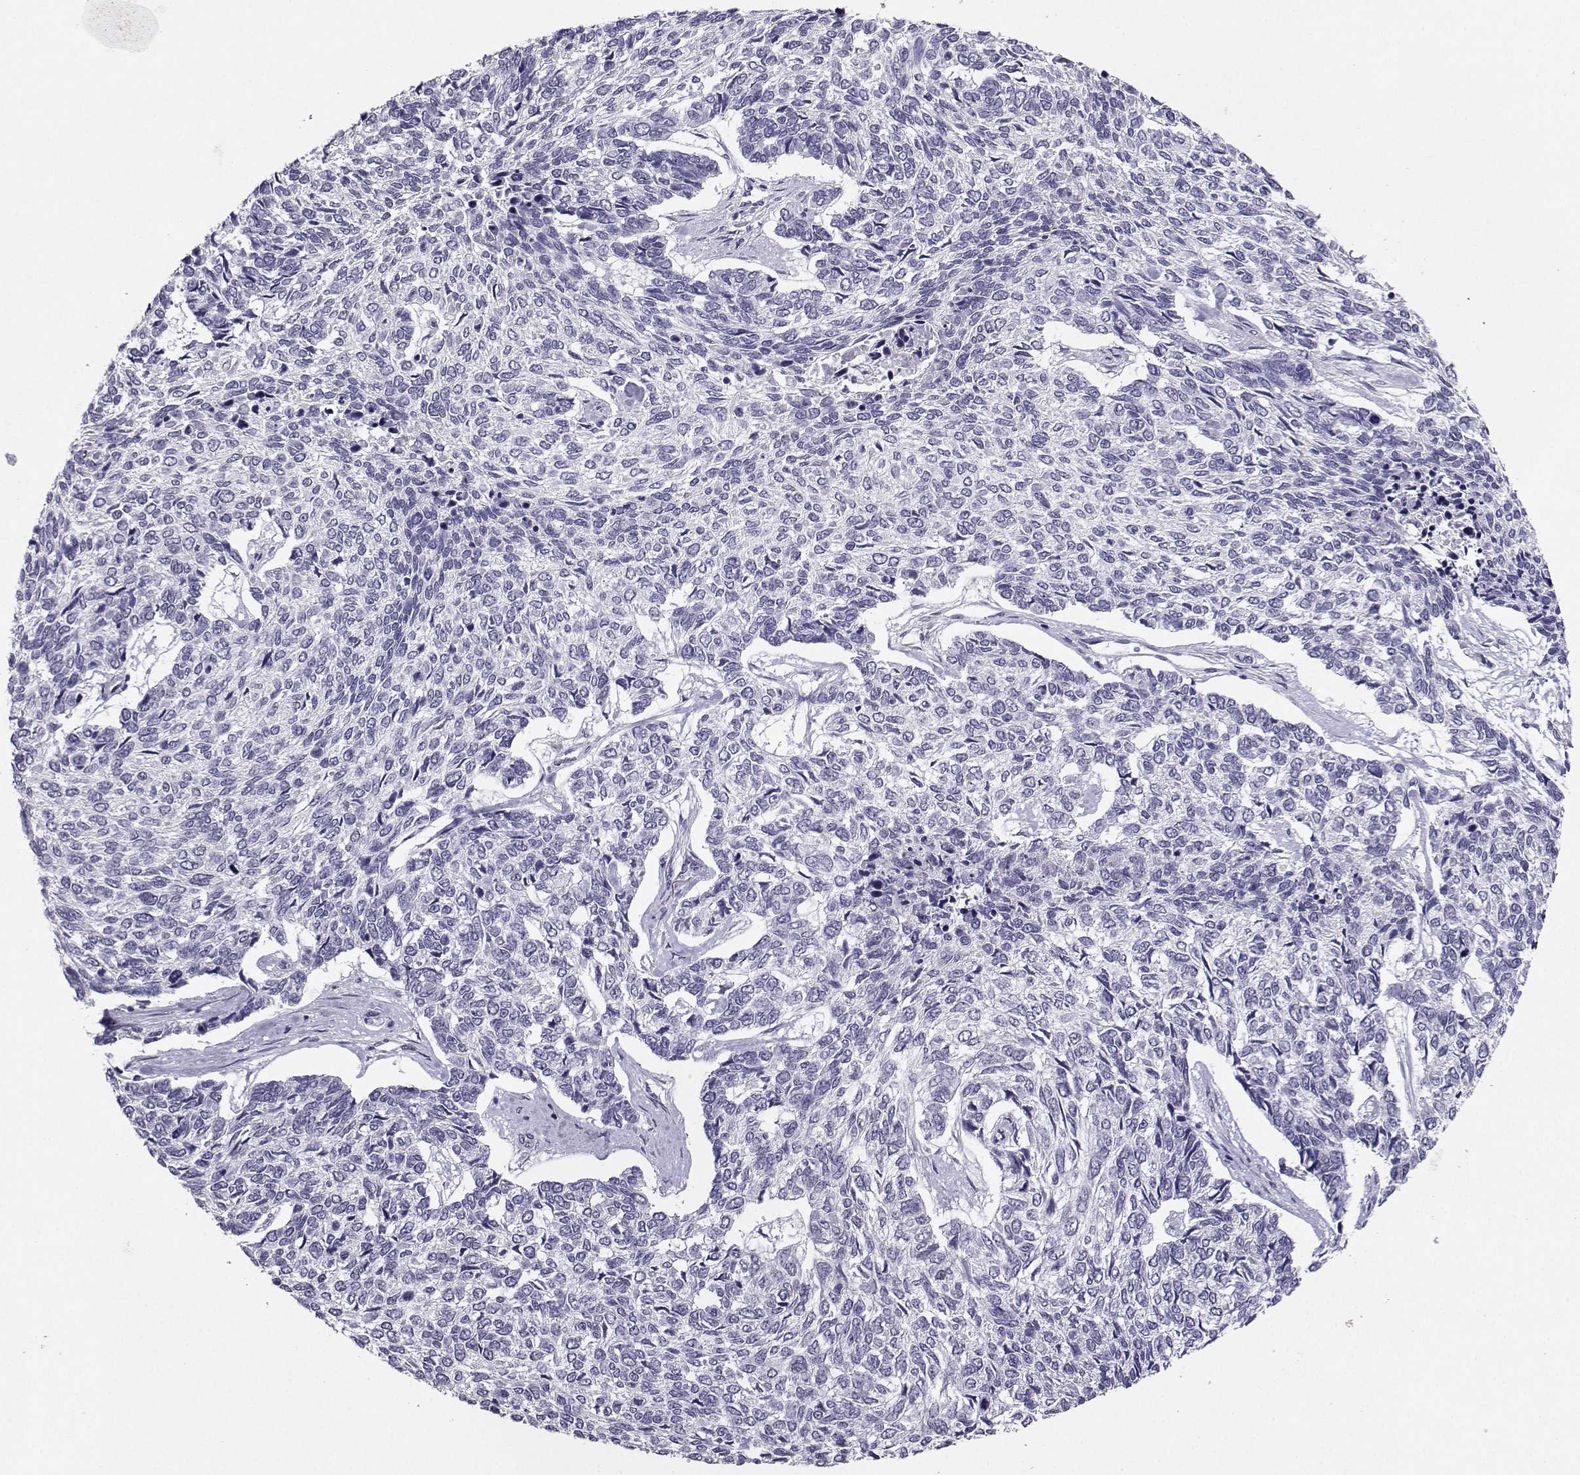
{"staining": {"intensity": "negative", "quantity": "none", "location": "none"}, "tissue": "skin cancer", "cell_type": "Tumor cells", "image_type": "cancer", "snomed": [{"axis": "morphology", "description": "Basal cell carcinoma"}, {"axis": "topography", "description": "Skin"}], "caption": "This photomicrograph is of basal cell carcinoma (skin) stained with immunohistochemistry to label a protein in brown with the nuclei are counter-stained blue. There is no expression in tumor cells.", "gene": "CARTPT", "patient": {"sex": "female", "age": 65}}